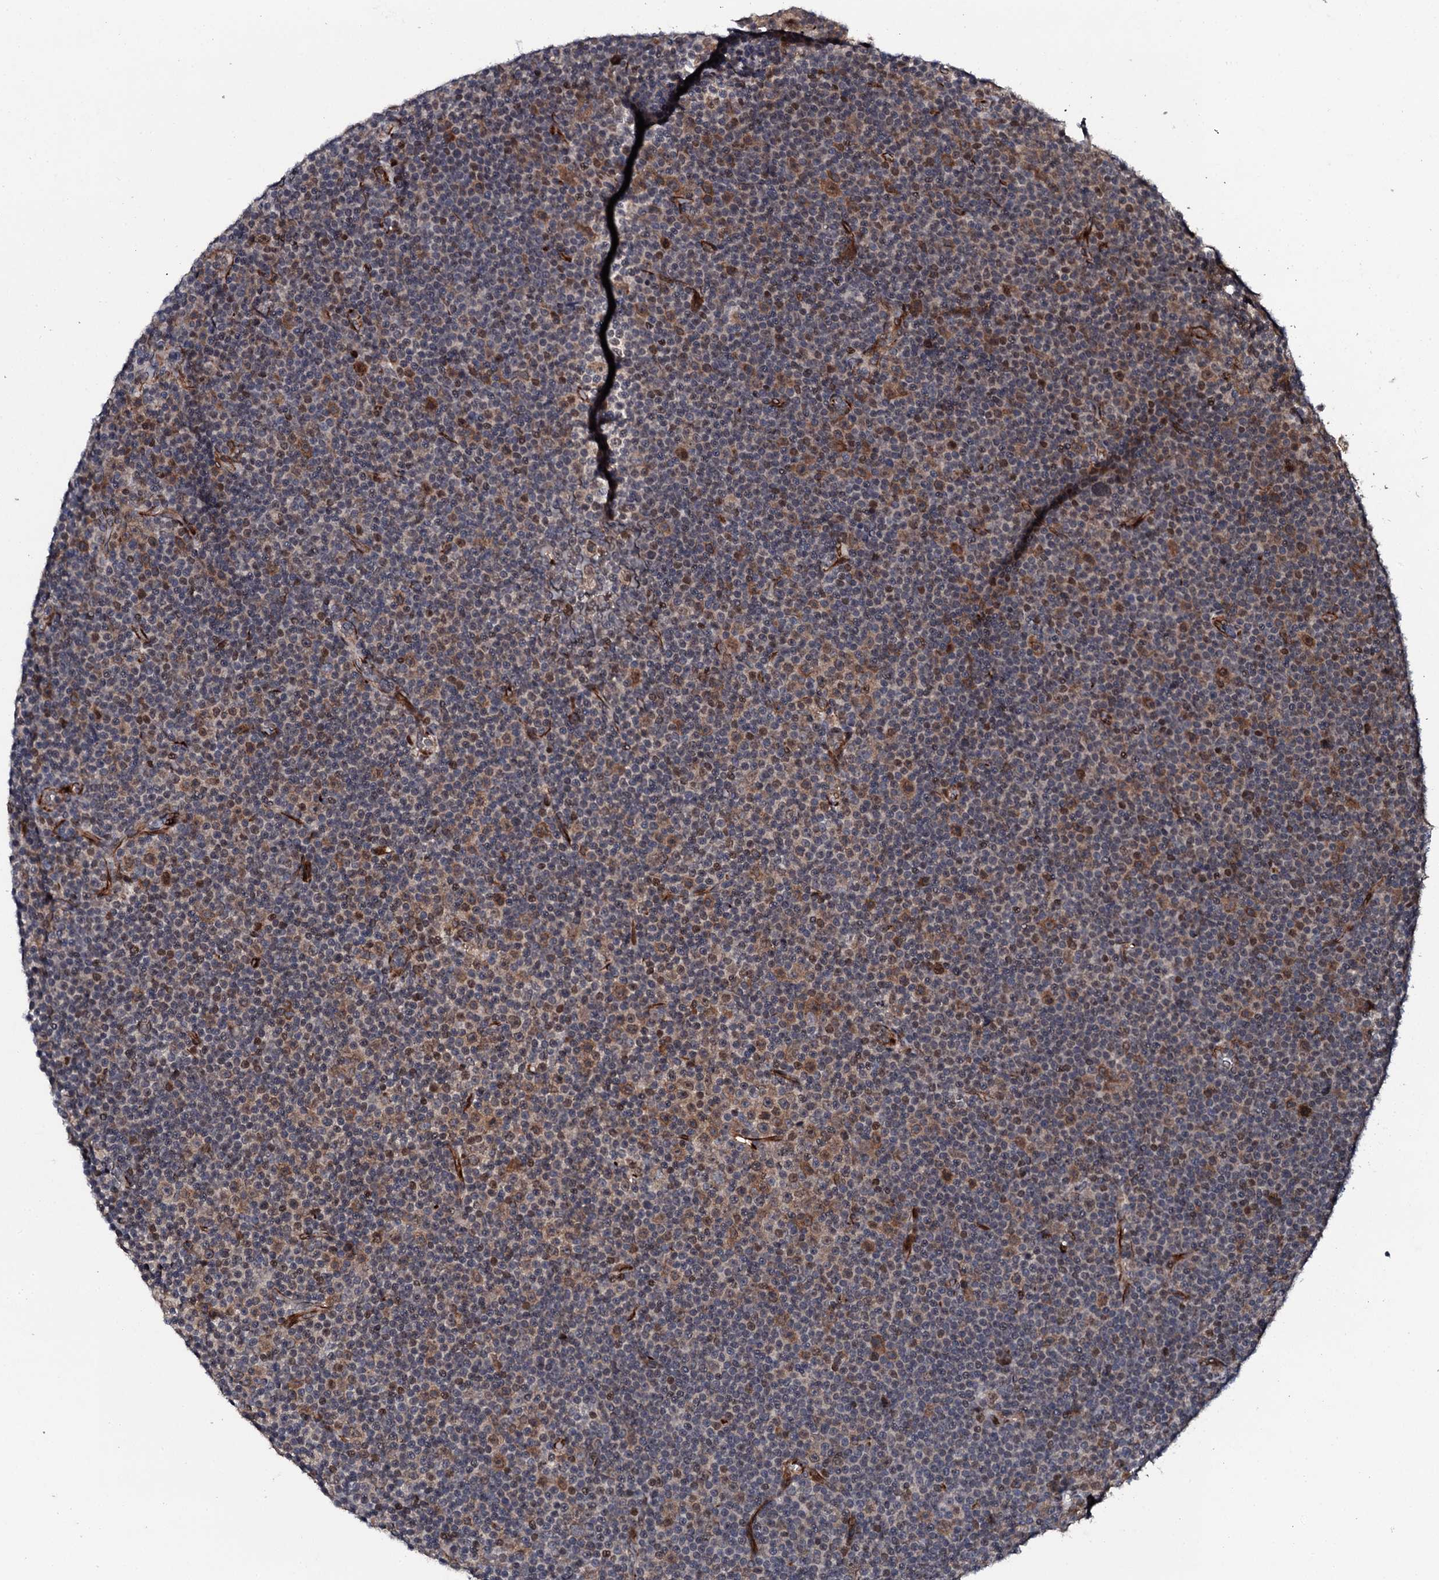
{"staining": {"intensity": "moderate", "quantity": "25%-75%", "location": "cytoplasmic/membranous,nuclear"}, "tissue": "lymphoma", "cell_type": "Tumor cells", "image_type": "cancer", "snomed": [{"axis": "morphology", "description": "Malignant lymphoma, non-Hodgkin's type, Low grade"}, {"axis": "topography", "description": "Lymph node"}], "caption": "This is an image of IHC staining of lymphoma, which shows moderate expression in the cytoplasmic/membranous and nuclear of tumor cells.", "gene": "FAM111A", "patient": {"sex": "female", "age": 67}}